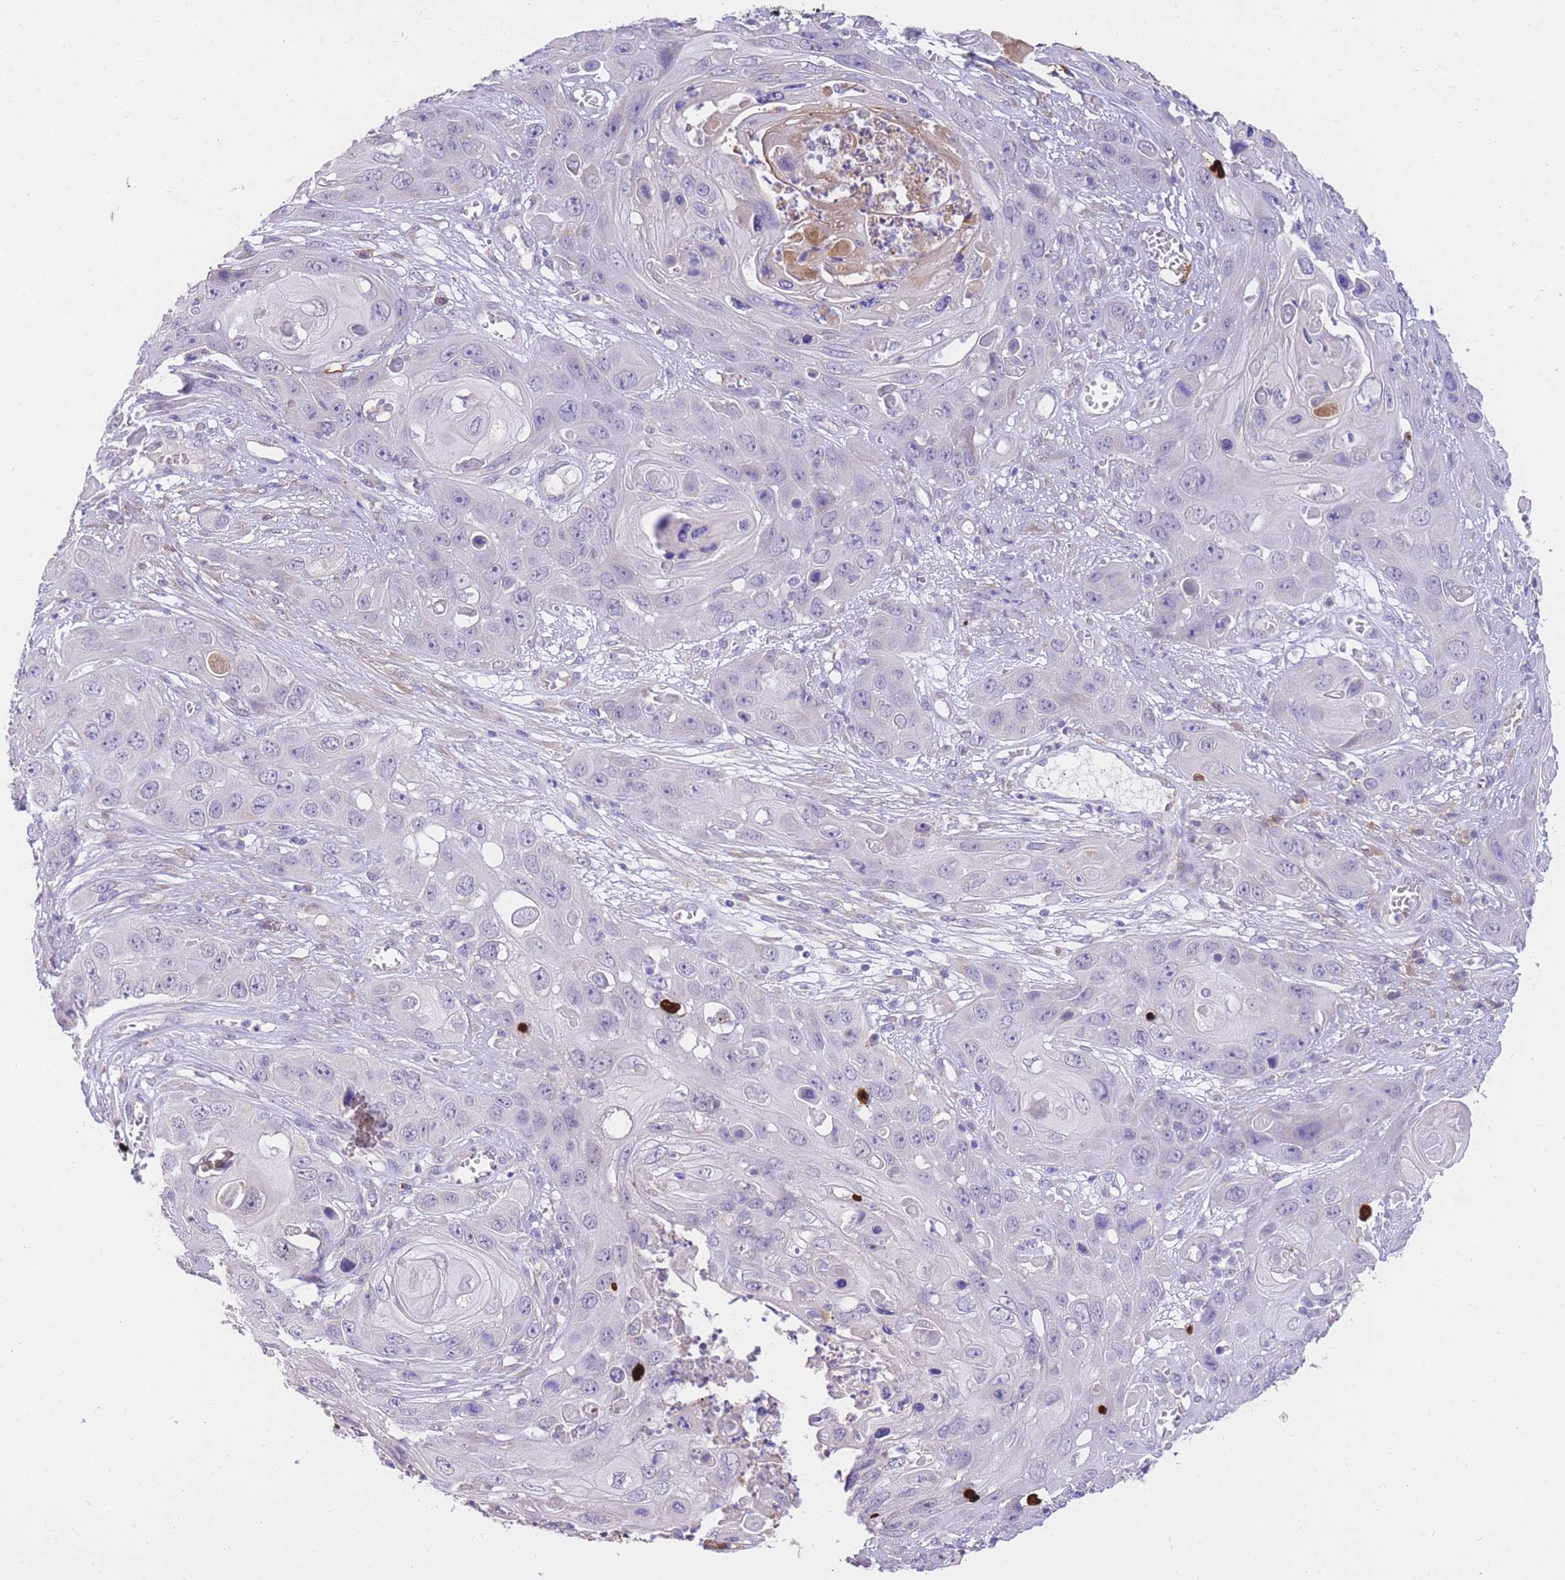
{"staining": {"intensity": "negative", "quantity": "none", "location": "none"}, "tissue": "skin cancer", "cell_type": "Tumor cells", "image_type": "cancer", "snomed": [{"axis": "morphology", "description": "Squamous cell carcinoma, NOS"}, {"axis": "topography", "description": "Skin"}], "caption": "Immunohistochemistry histopathology image of human skin squamous cell carcinoma stained for a protein (brown), which shows no staining in tumor cells.", "gene": "C2orf88", "patient": {"sex": "male", "age": 55}}